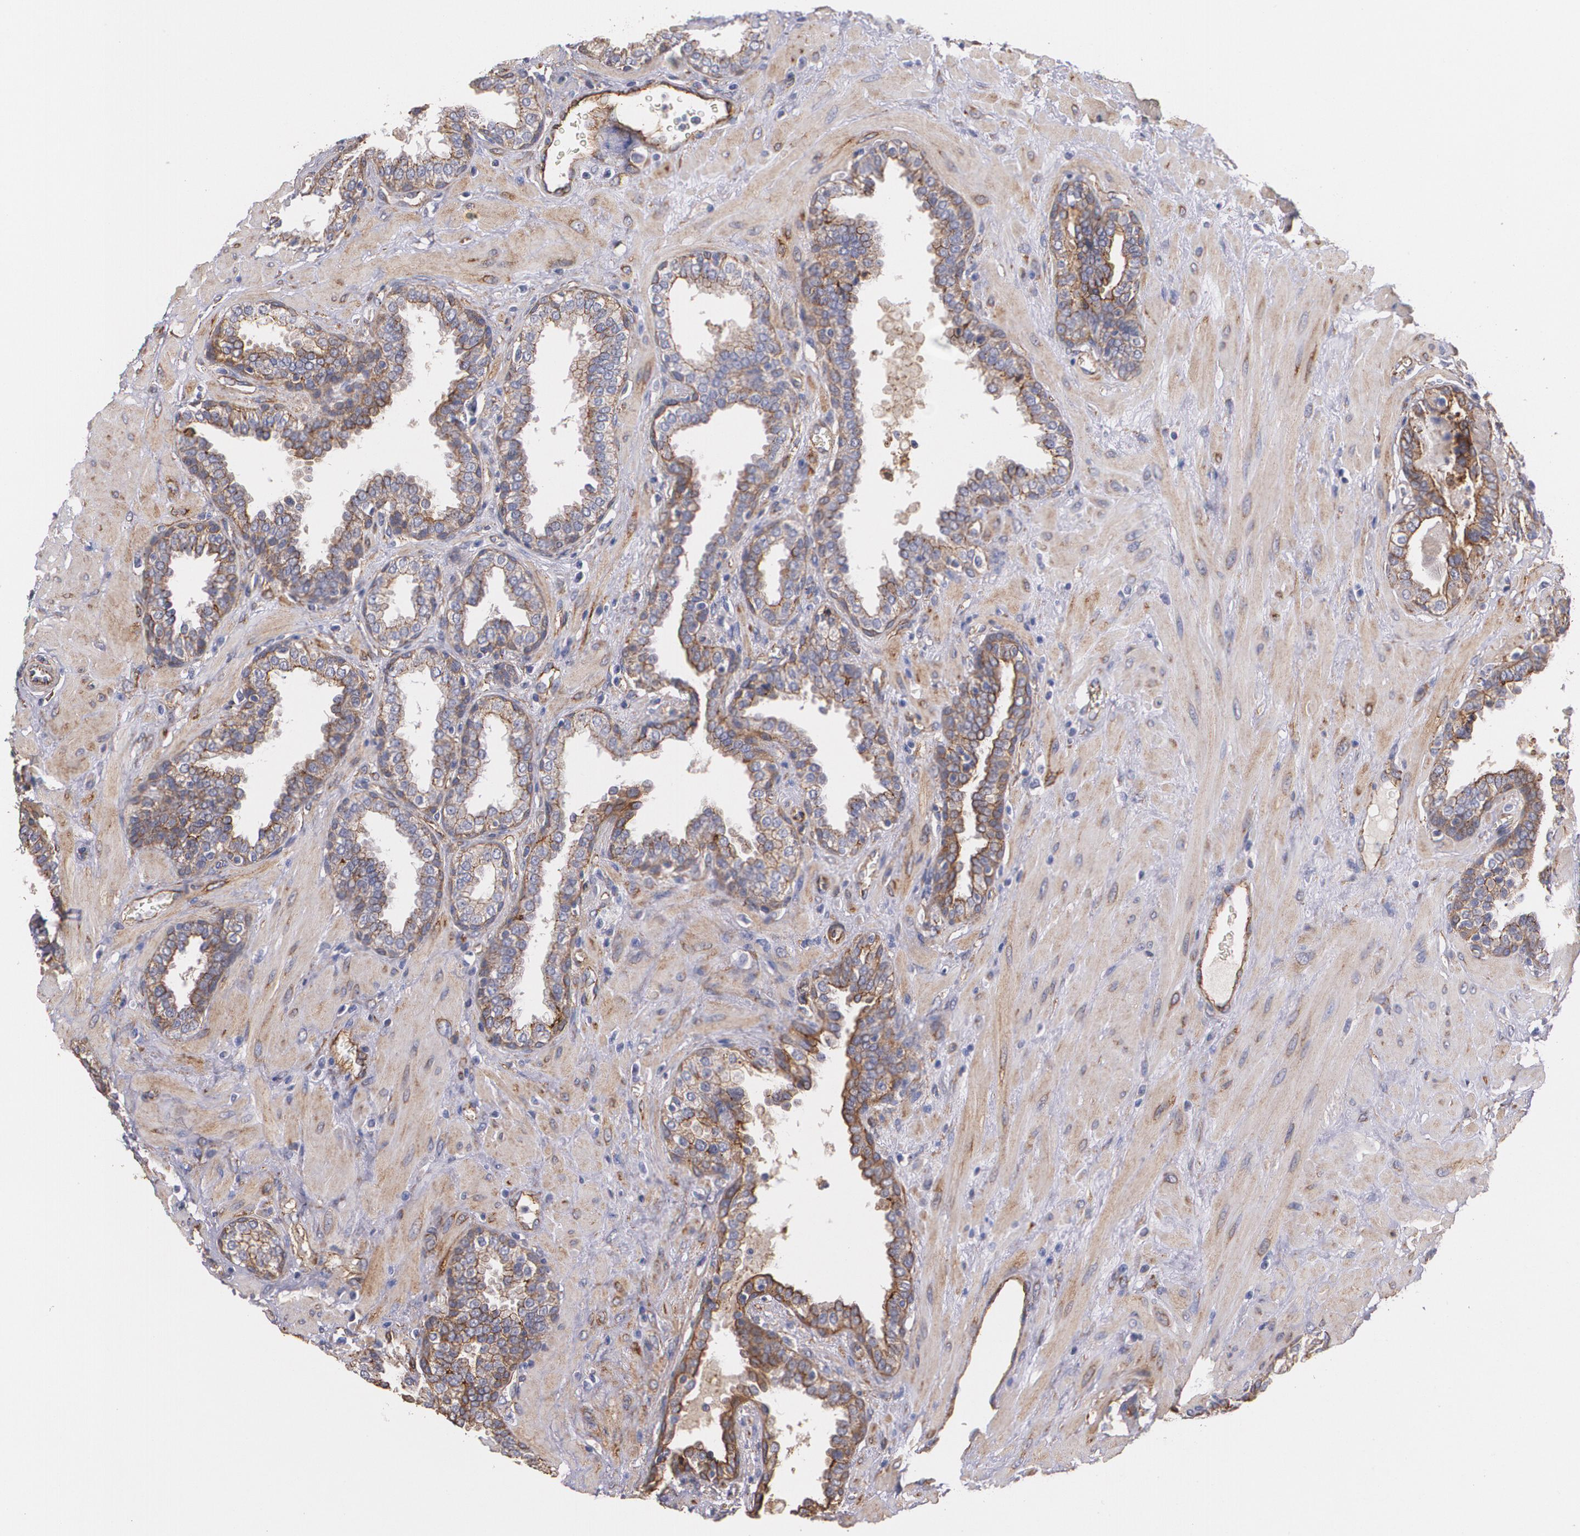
{"staining": {"intensity": "moderate", "quantity": ">75%", "location": "cytoplasmic/membranous"}, "tissue": "prostate", "cell_type": "Glandular cells", "image_type": "normal", "snomed": [{"axis": "morphology", "description": "Normal tissue, NOS"}, {"axis": "topography", "description": "Prostate"}], "caption": "Immunohistochemical staining of unremarkable prostate exhibits moderate cytoplasmic/membranous protein positivity in approximately >75% of glandular cells.", "gene": "TJP1", "patient": {"sex": "male", "age": 51}}